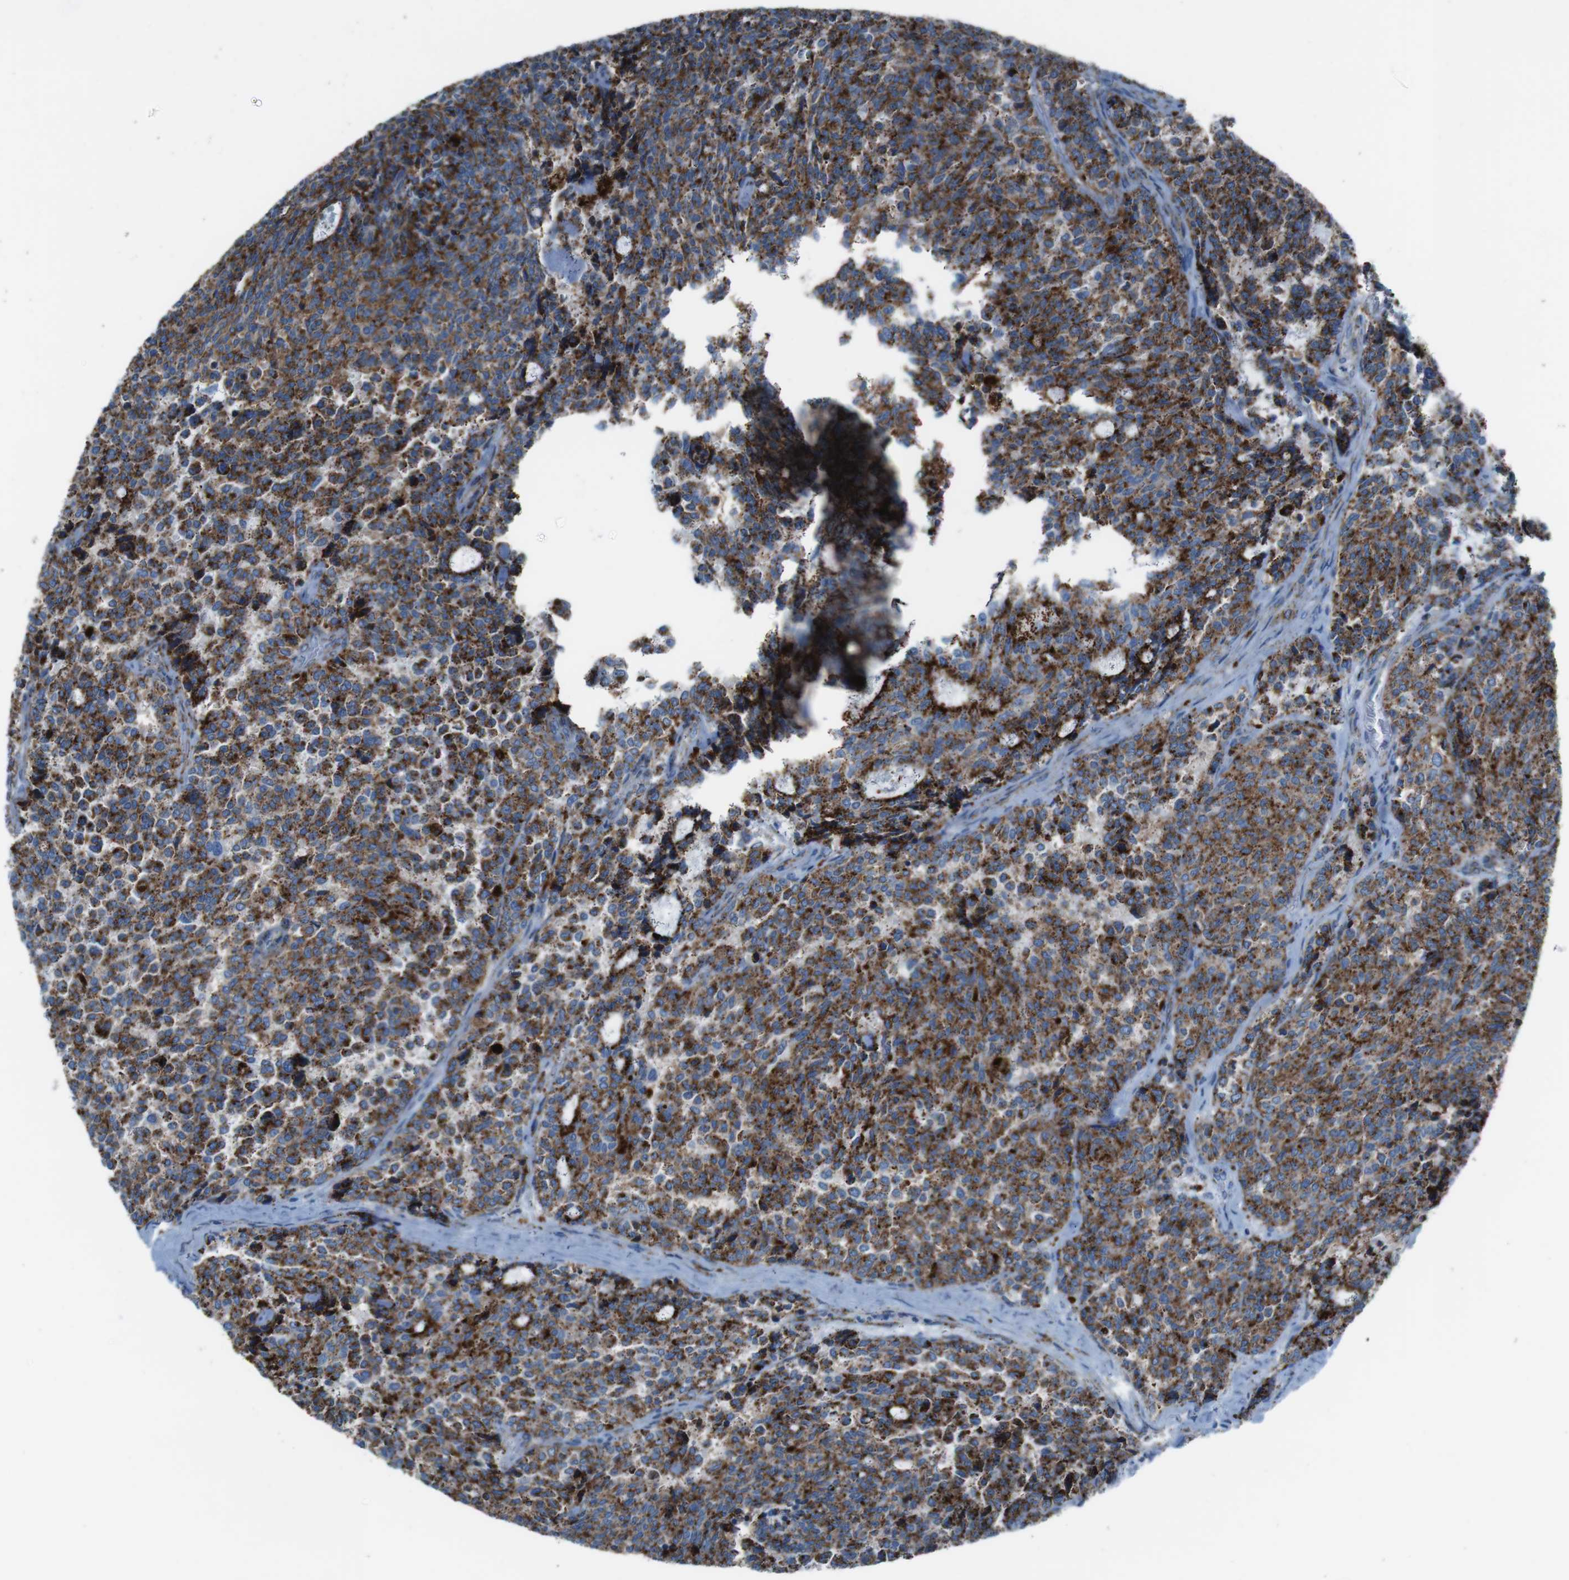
{"staining": {"intensity": "strong", "quantity": ">75%", "location": "cytoplasmic/membranous"}, "tissue": "carcinoid", "cell_type": "Tumor cells", "image_type": "cancer", "snomed": [{"axis": "morphology", "description": "Carcinoid, malignant, NOS"}, {"axis": "topography", "description": "Pancreas"}], "caption": "IHC micrograph of human malignant carcinoid stained for a protein (brown), which reveals high levels of strong cytoplasmic/membranous staining in about >75% of tumor cells.", "gene": "SCARB2", "patient": {"sex": "female", "age": 54}}